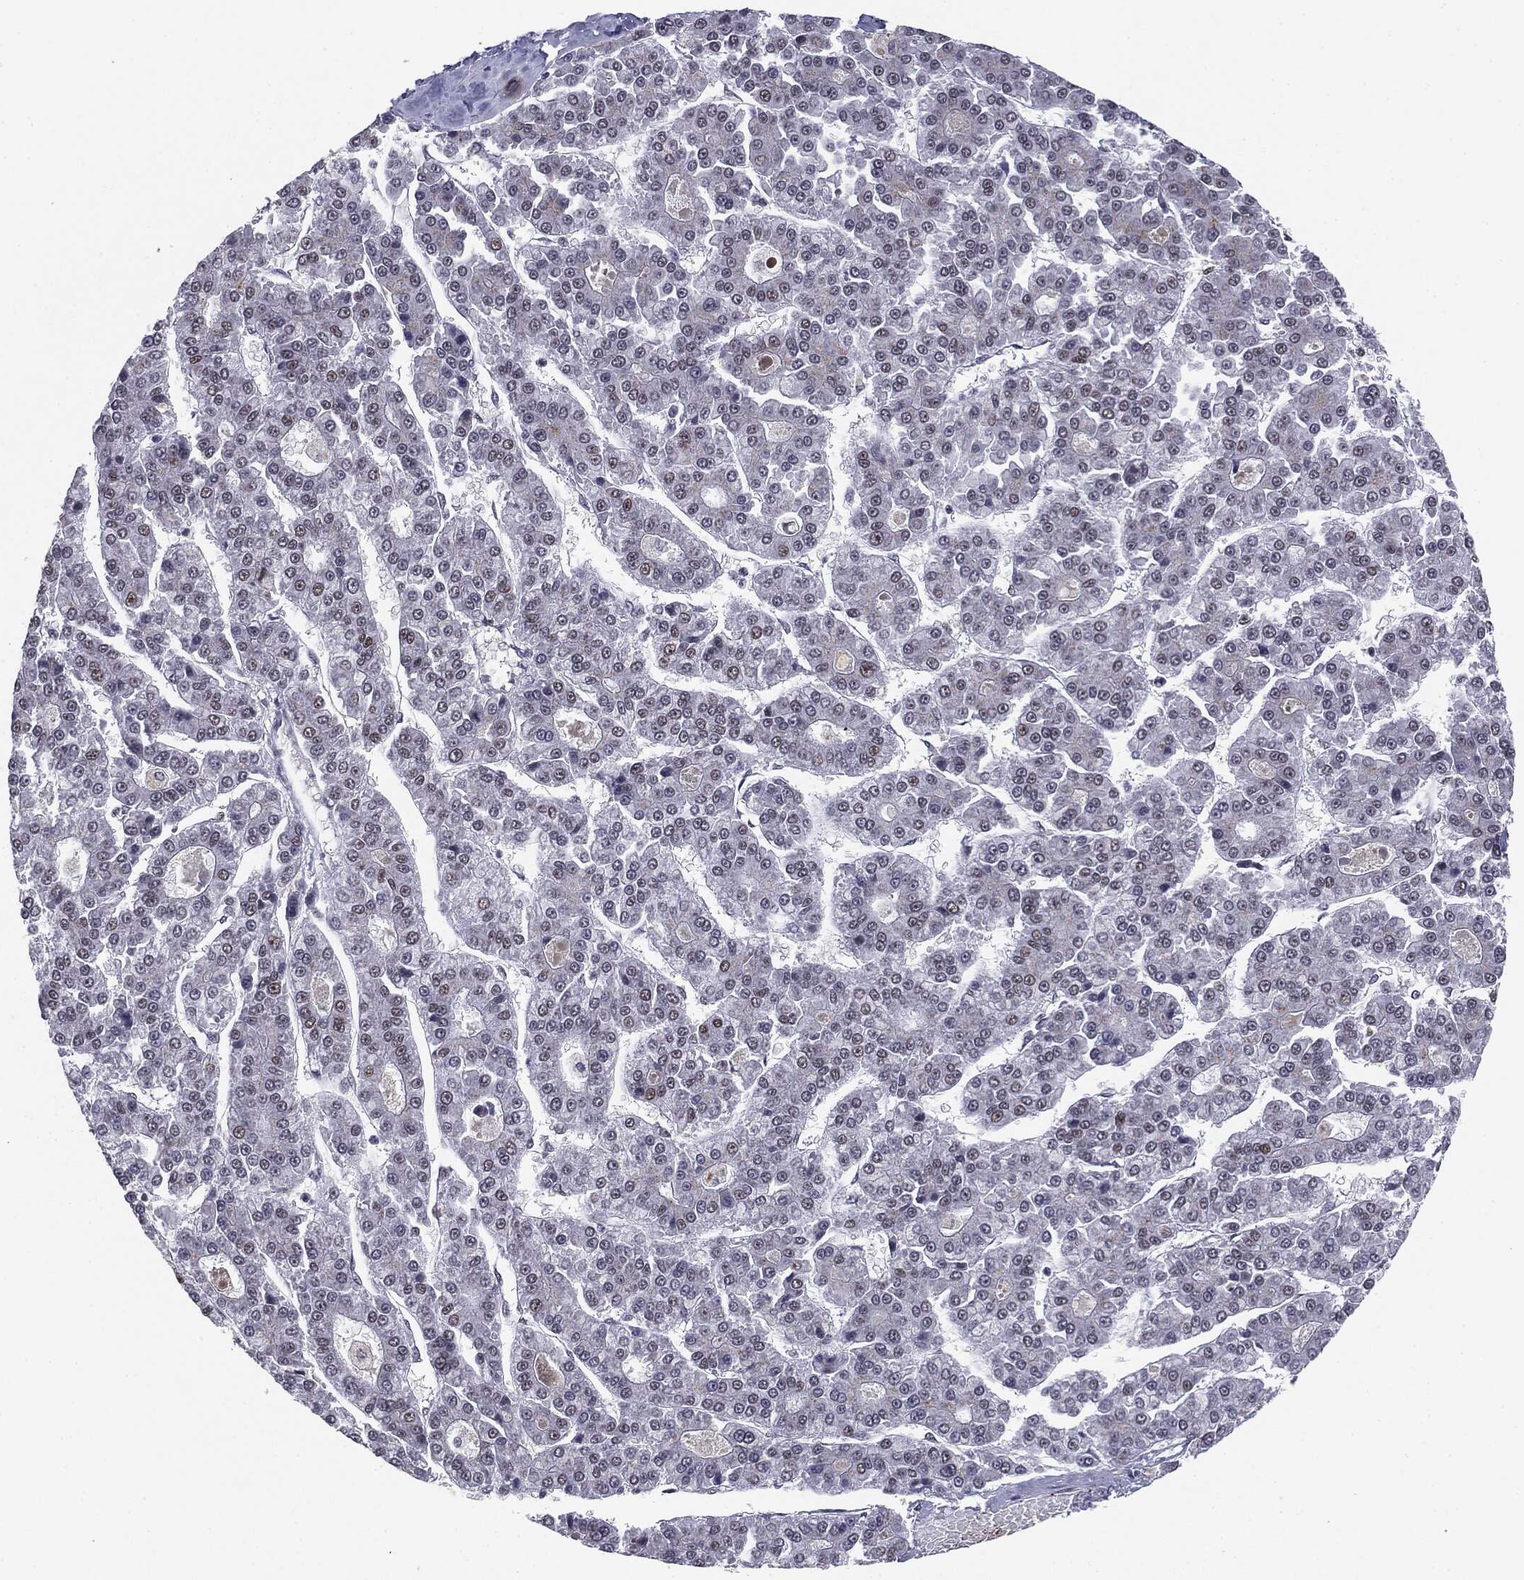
{"staining": {"intensity": "negative", "quantity": "none", "location": "none"}, "tissue": "liver cancer", "cell_type": "Tumor cells", "image_type": "cancer", "snomed": [{"axis": "morphology", "description": "Carcinoma, Hepatocellular, NOS"}, {"axis": "topography", "description": "Liver"}], "caption": "Protein analysis of hepatocellular carcinoma (liver) demonstrates no significant expression in tumor cells.", "gene": "MDC1", "patient": {"sex": "male", "age": 70}}